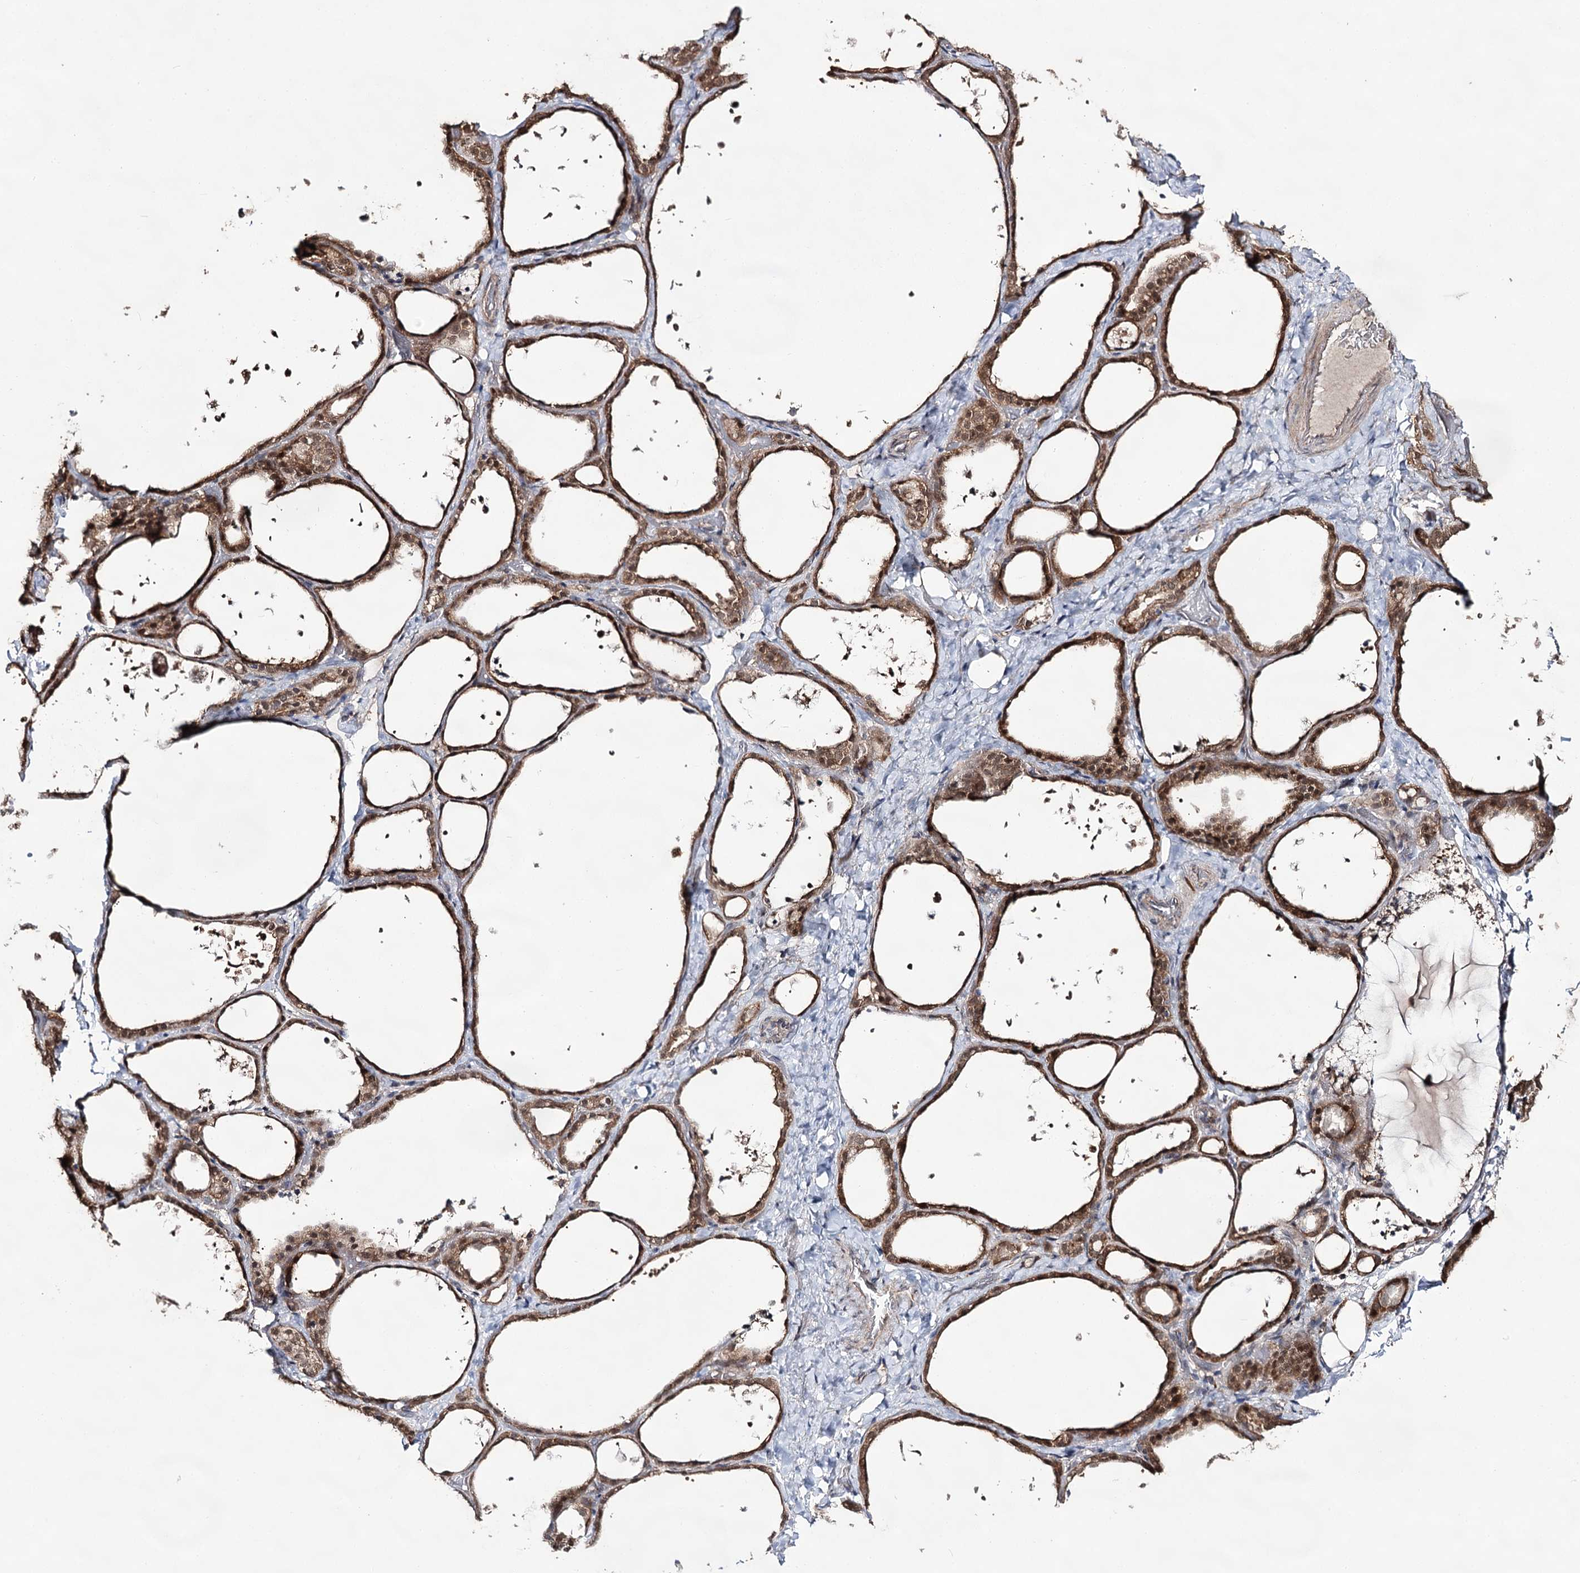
{"staining": {"intensity": "moderate", "quantity": ">75%", "location": "cytoplasmic/membranous,nuclear"}, "tissue": "thyroid gland", "cell_type": "Glandular cells", "image_type": "normal", "snomed": [{"axis": "morphology", "description": "Normal tissue, NOS"}, {"axis": "topography", "description": "Thyroid gland"}], "caption": "Immunohistochemistry (DAB (3,3'-diaminobenzidine)) staining of benign human thyroid gland exhibits moderate cytoplasmic/membranous,nuclear protein staining in approximately >75% of glandular cells. The protein is shown in brown color, while the nuclei are stained blue.", "gene": "ACTR6", "patient": {"sex": "female", "age": 44}}